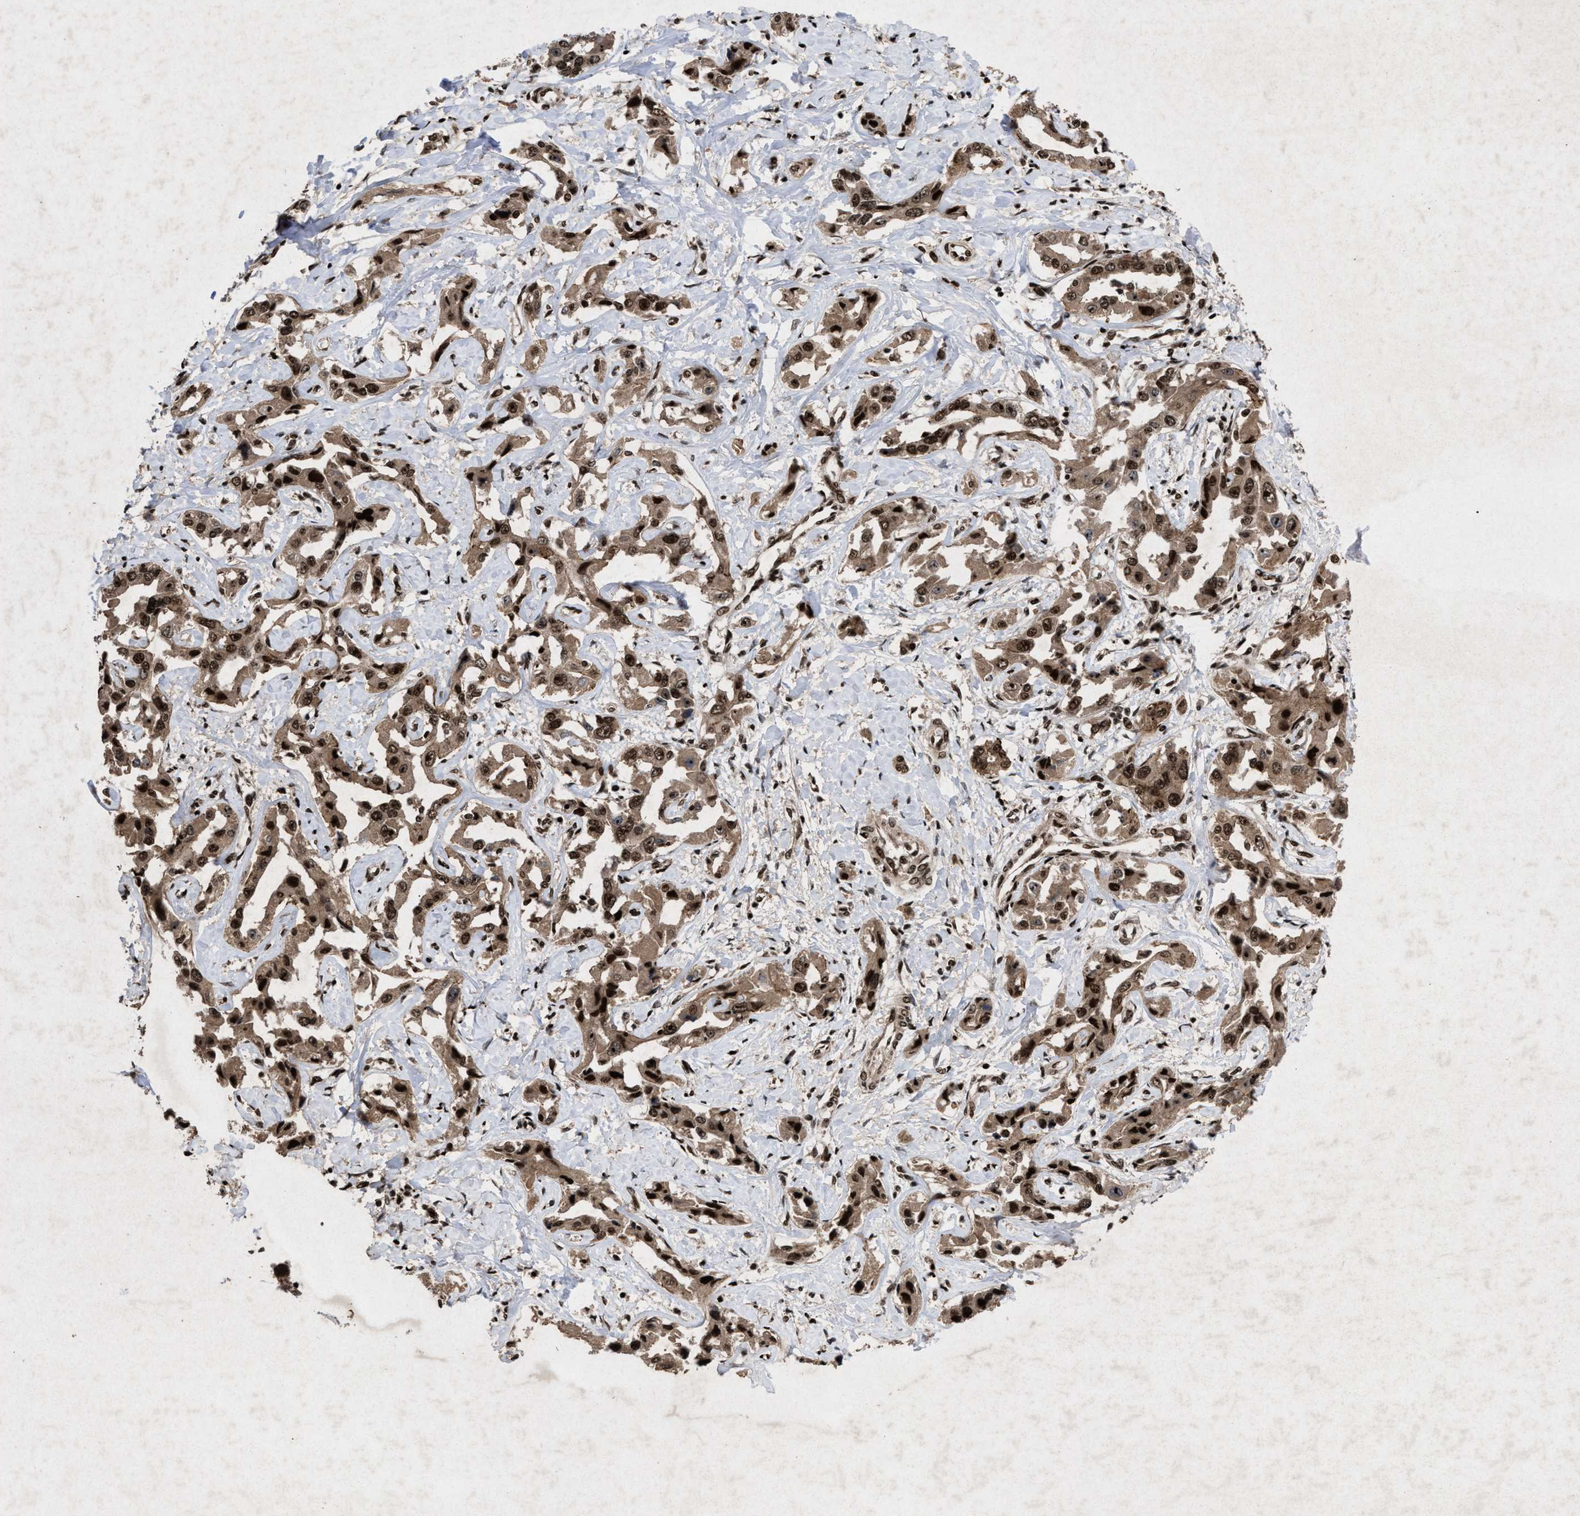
{"staining": {"intensity": "moderate", "quantity": ">75%", "location": "cytoplasmic/membranous,nuclear"}, "tissue": "liver cancer", "cell_type": "Tumor cells", "image_type": "cancer", "snomed": [{"axis": "morphology", "description": "Cholangiocarcinoma"}, {"axis": "topography", "description": "Liver"}], "caption": "Tumor cells exhibit medium levels of moderate cytoplasmic/membranous and nuclear staining in approximately >75% of cells in human liver cancer (cholangiocarcinoma). (brown staining indicates protein expression, while blue staining denotes nuclei).", "gene": "WIZ", "patient": {"sex": "male", "age": 59}}